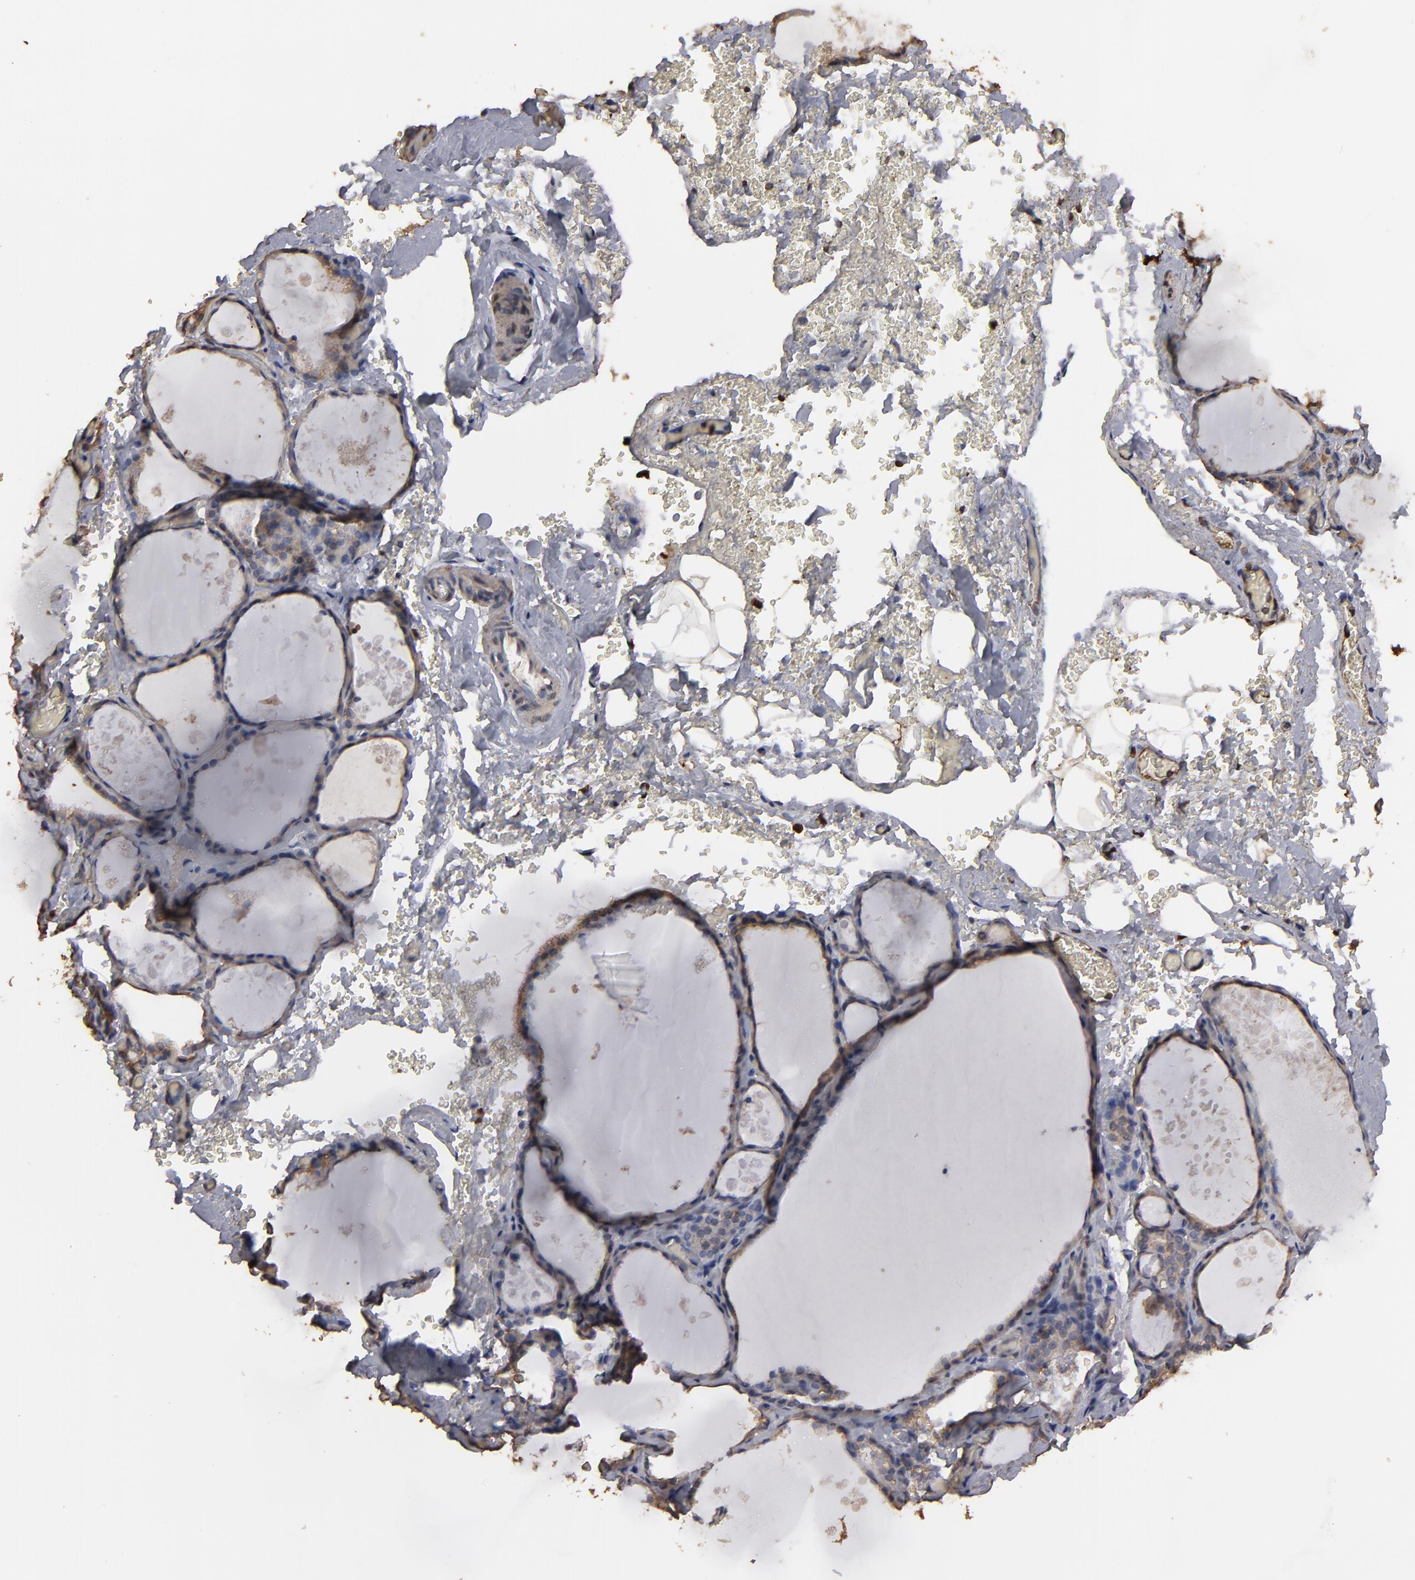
{"staining": {"intensity": "moderate", "quantity": "25%-75%", "location": "cytoplasmic/membranous"}, "tissue": "thyroid gland", "cell_type": "Glandular cells", "image_type": "normal", "snomed": [{"axis": "morphology", "description": "Normal tissue, NOS"}, {"axis": "topography", "description": "Thyroid gland"}], "caption": "This image exhibits IHC staining of normal thyroid gland, with medium moderate cytoplasmic/membranous positivity in about 25%-75% of glandular cells.", "gene": "RO60", "patient": {"sex": "male", "age": 61}}